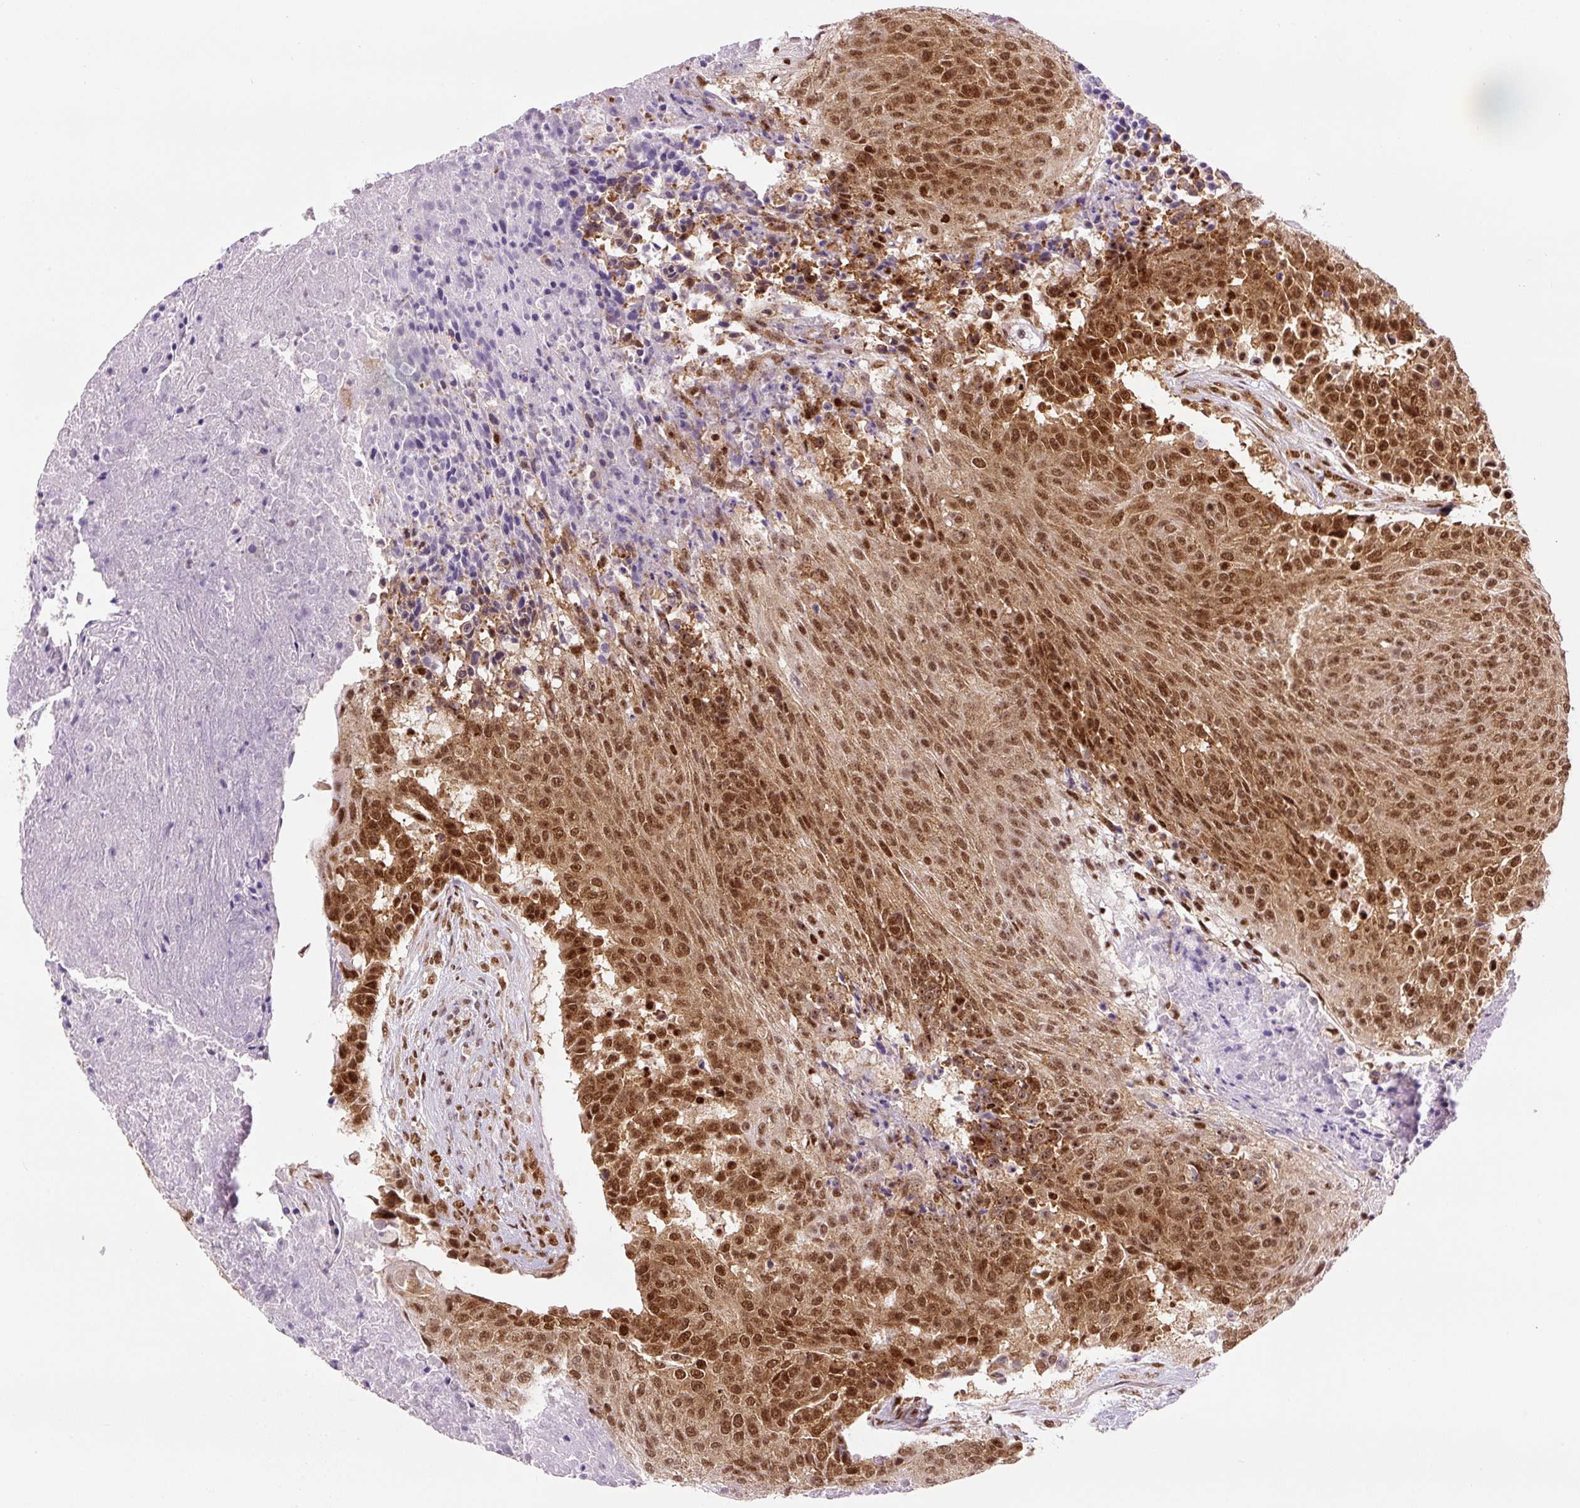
{"staining": {"intensity": "strong", "quantity": ">75%", "location": "cytoplasmic/membranous,nuclear"}, "tissue": "urothelial cancer", "cell_type": "Tumor cells", "image_type": "cancer", "snomed": [{"axis": "morphology", "description": "Urothelial carcinoma, High grade"}, {"axis": "topography", "description": "Urinary bladder"}], "caption": "Immunohistochemistry (IHC) staining of urothelial cancer, which exhibits high levels of strong cytoplasmic/membranous and nuclear expression in approximately >75% of tumor cells indicating strong cytoplasmic/membranous and nuclear protein positivity. The staining was performed using DAB (brown) for protein detection and nuclei were counterstained in hematoxylin (blue).", "gene": "FUS", "patient": {"sex": "female", "age": 63}}